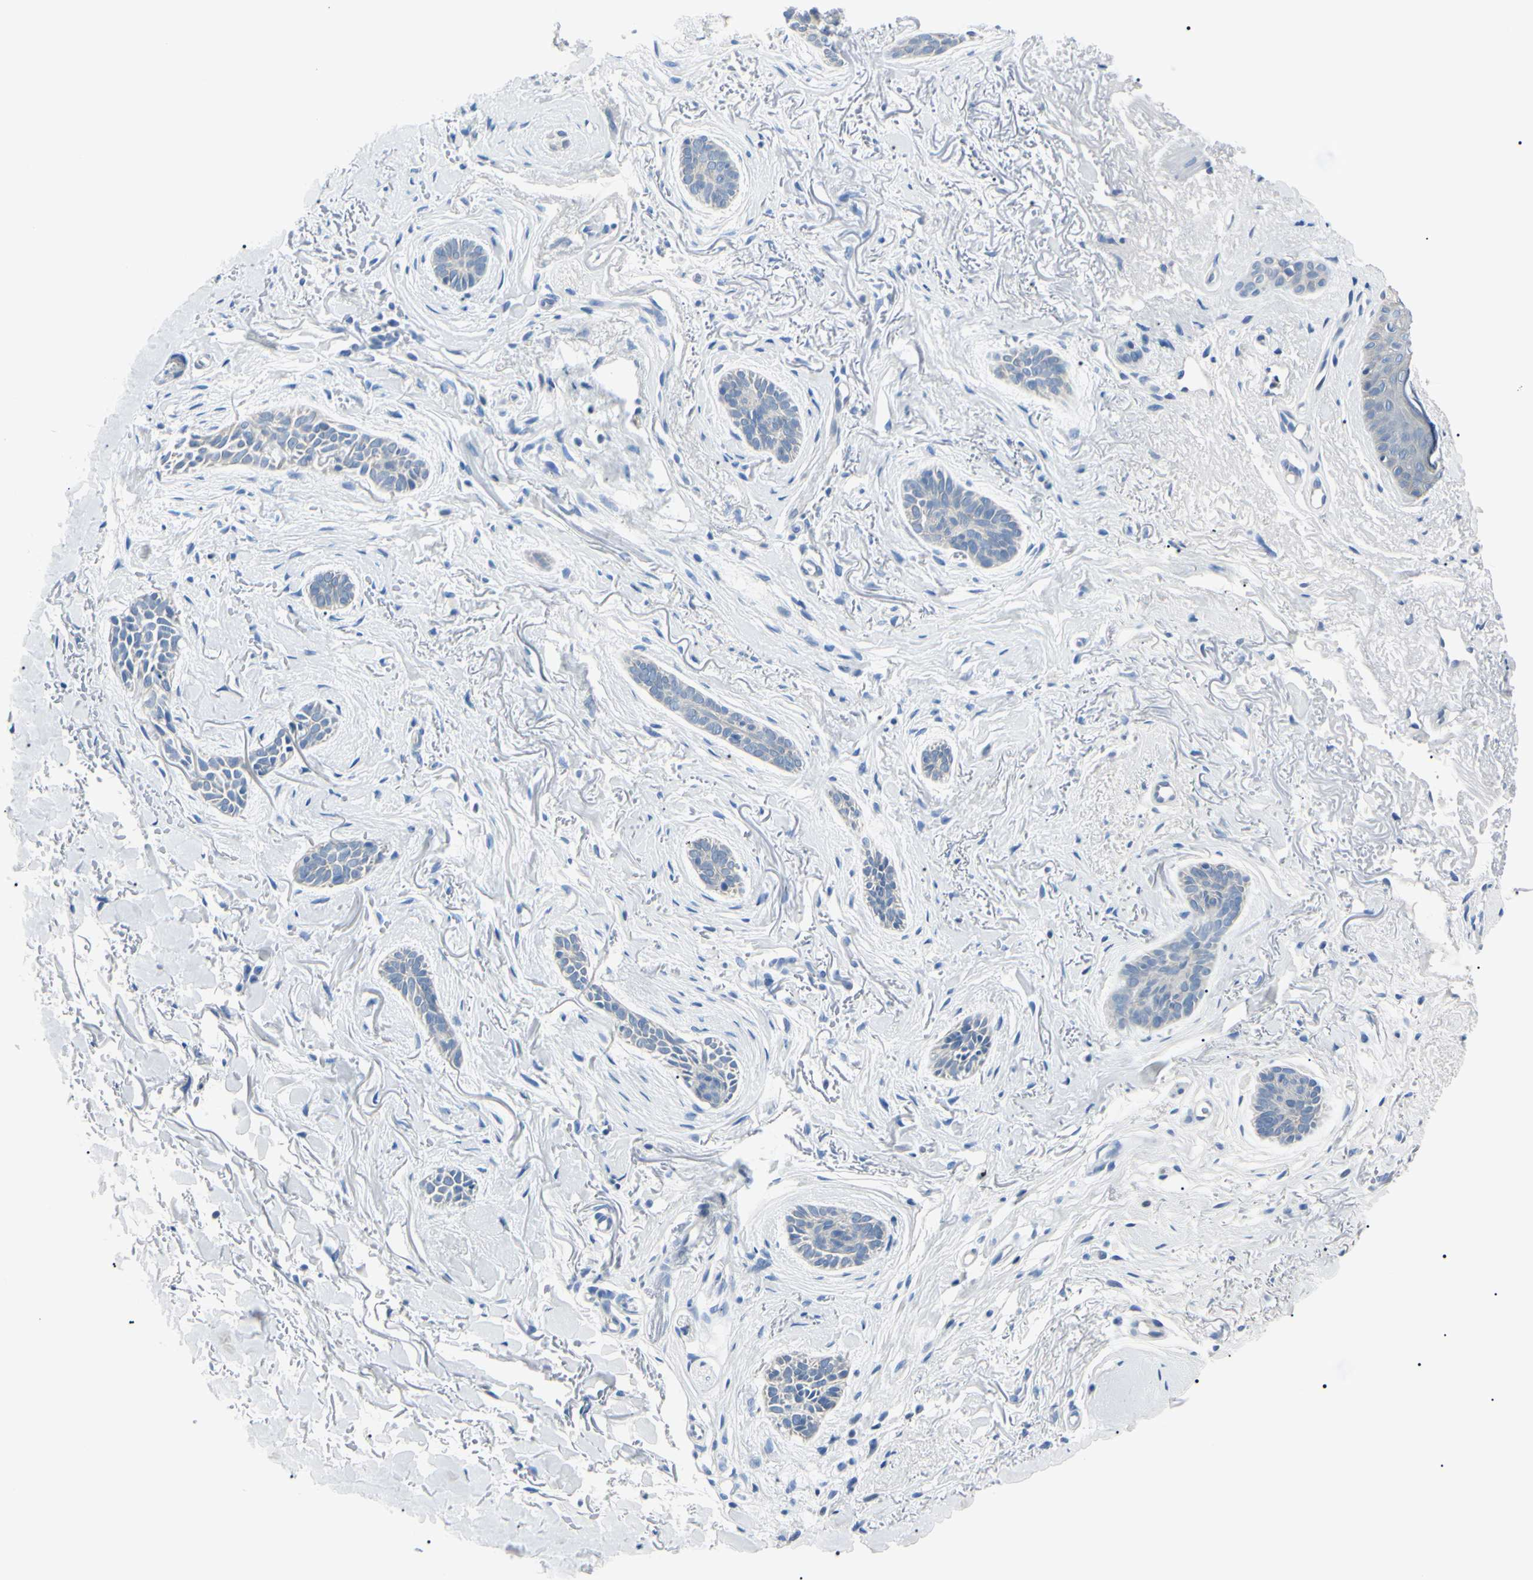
{"staining": {"intensity": "negative", "quantity": "none", "location": "none"}, "tissue": "skin cancer", "cell_type": "Tumor cells", "image_type": "cancer", "snomed": [{"axis": "morphology", "description": "Basal cell carcinoma"}, {"axis": "topography", "description": "Skin"}], "caption": "This is an immunohistochemistry (IHC) histopathology image of skin cancer. There is no positivity in tumor cells.", "gene": "CA2", "patient": {"sex": "female", "age": 84}}